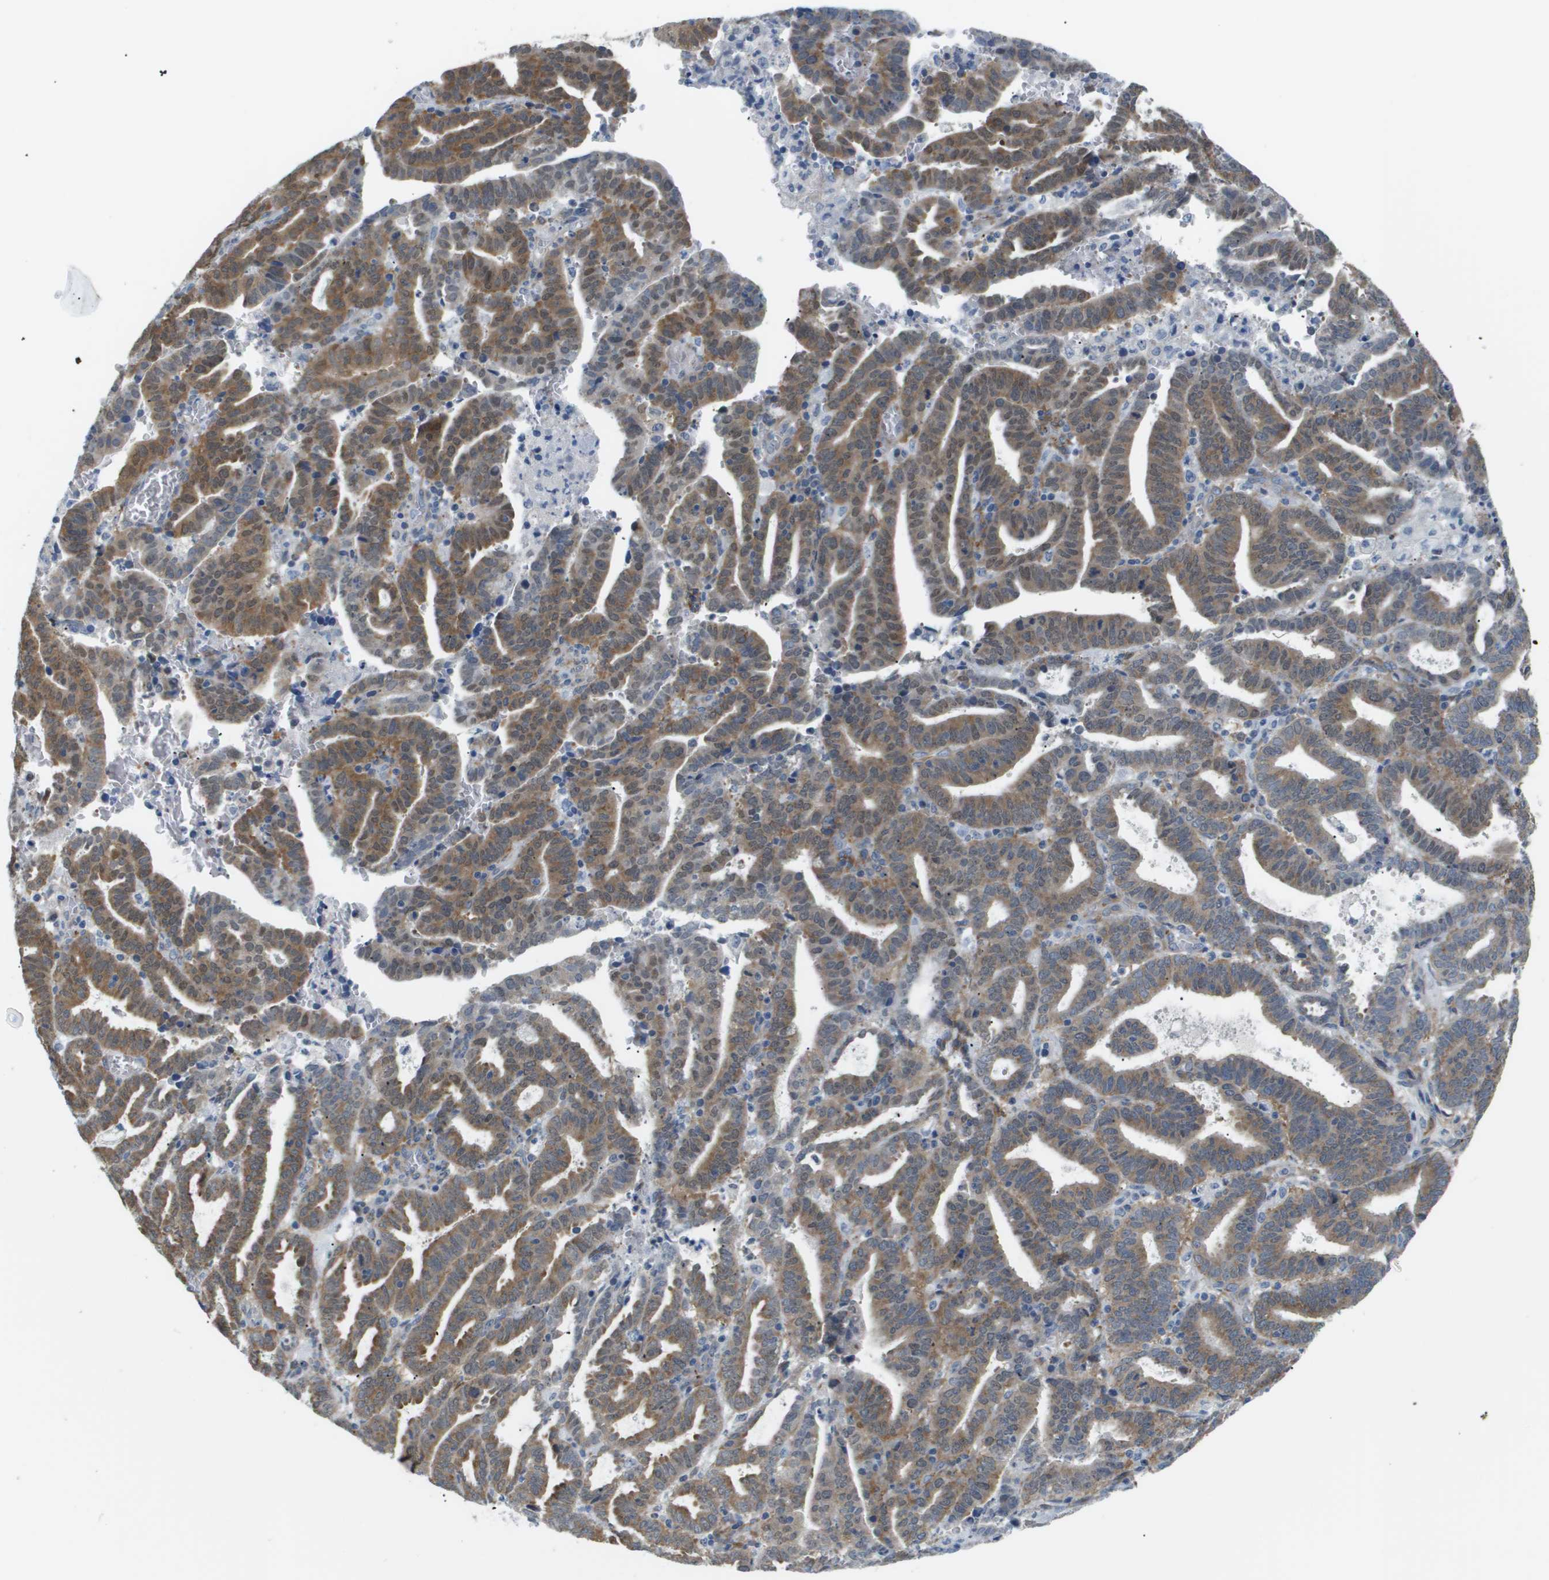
{"staining": {"intensity": "moderate", "quantity": ">75%", "location": "cytoplasmic/membranous"}, "tissue": "endometrial cancer", "cell_type": "Tumor cells", "image_type": "cancer", "snomed": [{"axis": "morphology", "description": "Adenocarcinoma, NOS"}, {"axis": "topography", "description": "Uterus"}], "caption": "Tumor cells reveal moderate cytoplasmic/membranous positivity in approximately >75% of cells in endometrial adenocarcinoma.", "gene": "OTUD5", "patient": {"sex": "female", "age": 83}}